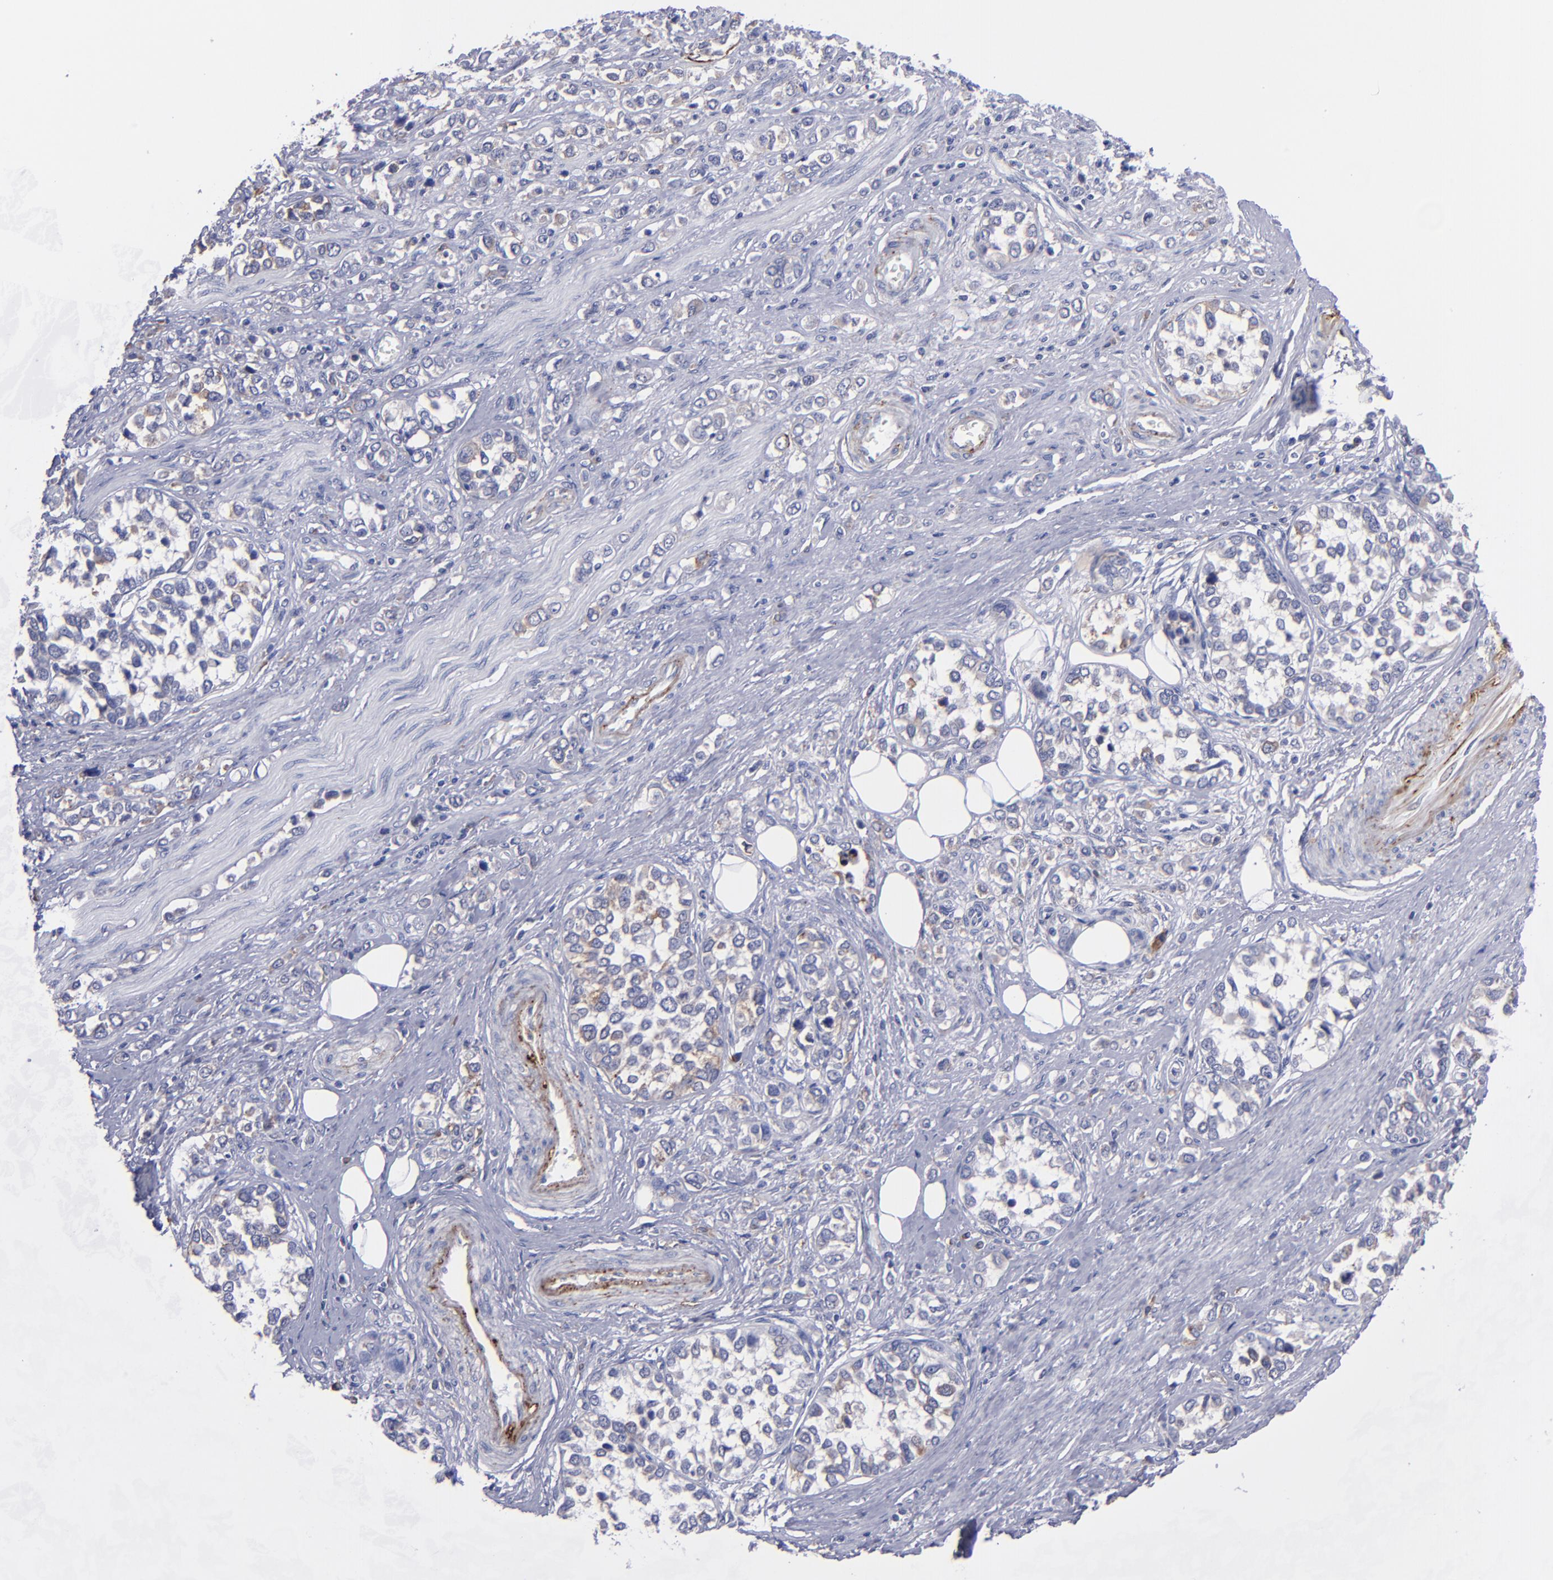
{"staining": {"intensity": "weak", "quantity": "<25%", "location": "cytoplasmic/membranous"}, "tissue": "stomach cancer", "cell_type": "Tumor cells", "image_type": "cancer", "snomed": [{"axis": "morphology", "description": "Adenocarcinoma, NOS"}, {"axis": "topography", "description": "Stomach, upper"}], "caption": "DAB (3,3'-diaminobenzidine) immunohistochemical staining of human stomach cancer displays no significant staining in tumor cells.", "gene": "MFGE8", "patient": {"sex": "male", "age": 76}}